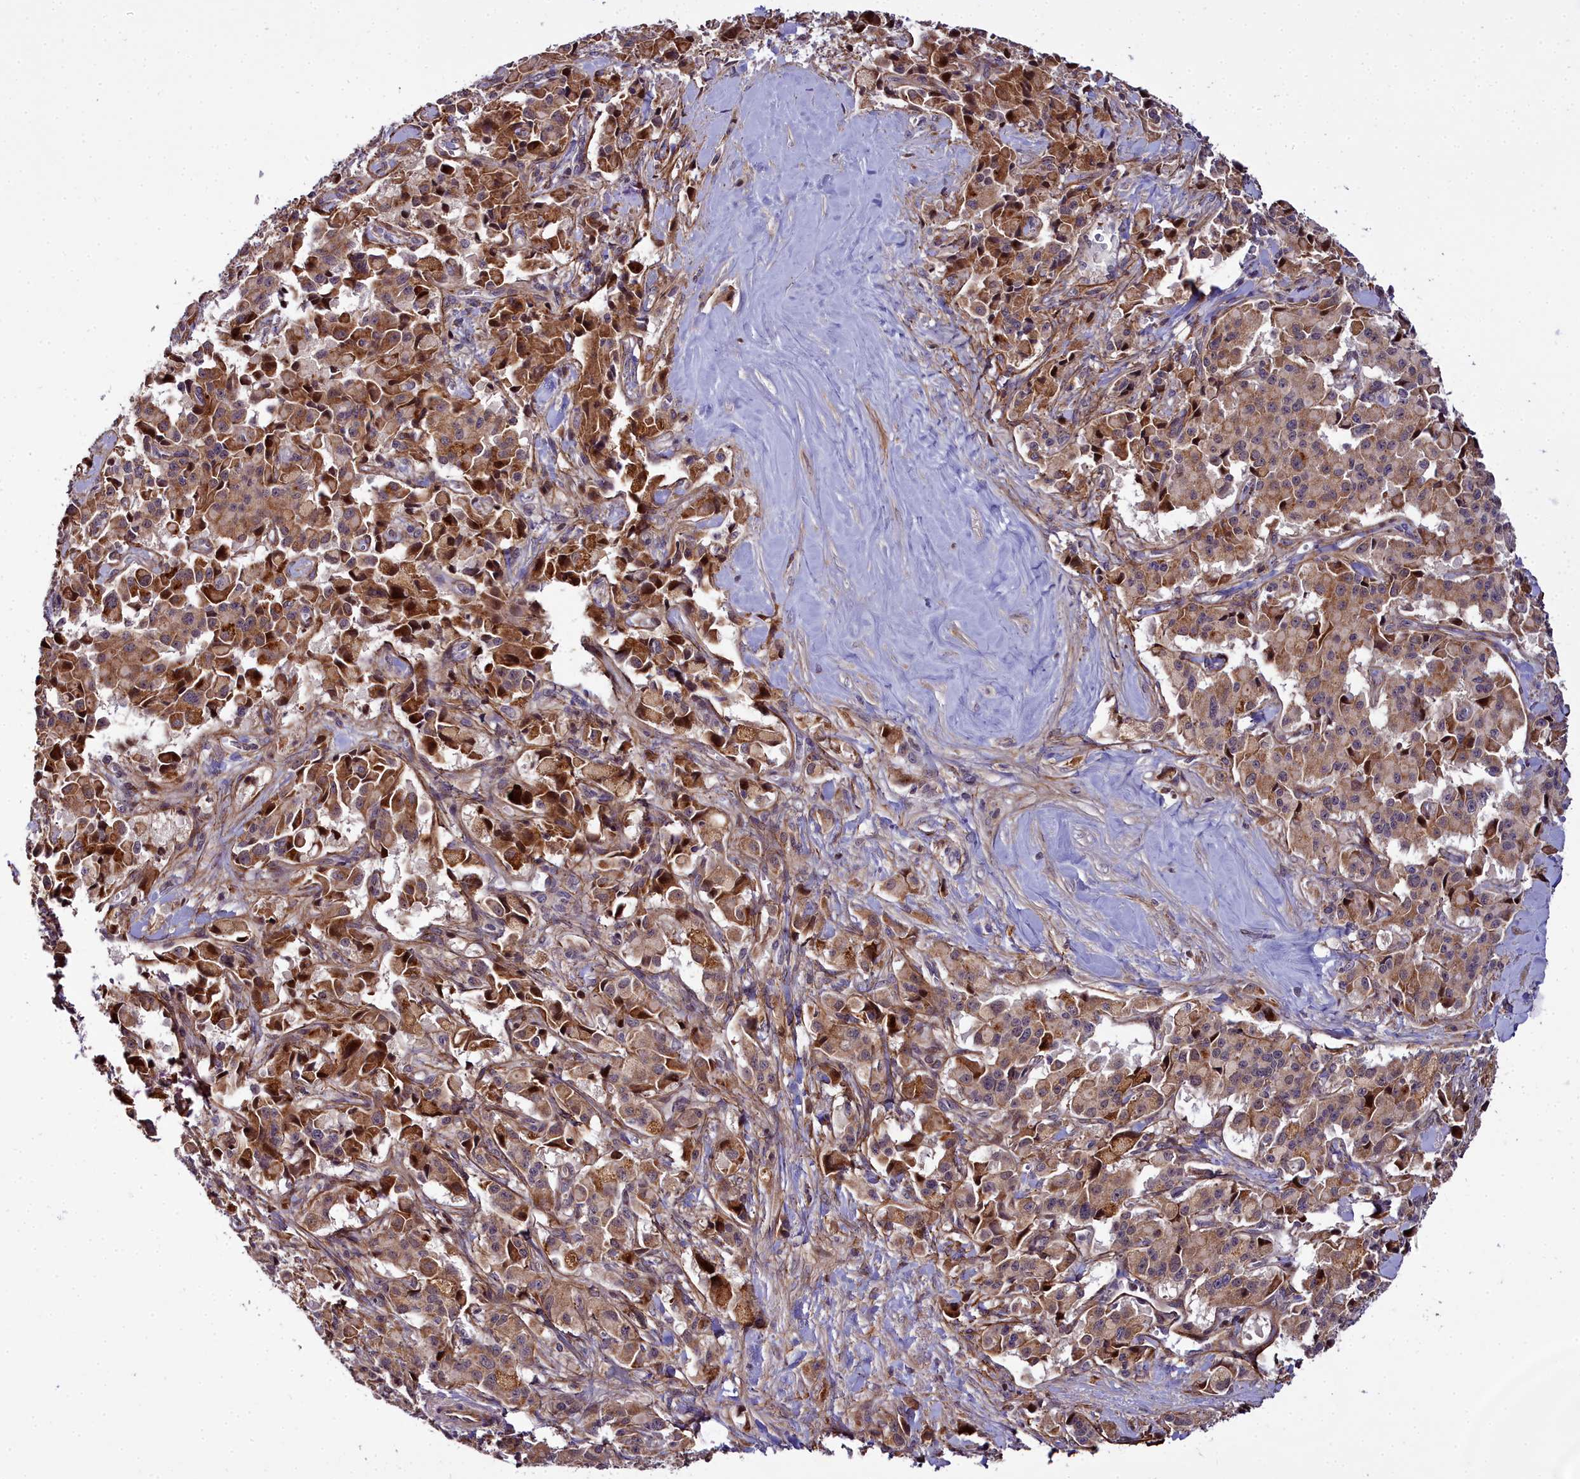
{"staining": {"intensity": "moderate", "quantity": ">75%", "location": "cytoplasmic/membranous"}, "tissue": "pancreatic cancer", "cell_type": "Tumor cells", "image_type": "cancer", "snomed": [{"axis": "morphology", "description": "Adenocarcinoma, NOS"}, {"axis": "topography", "description": "Pancreas"}], "caption": "DAB immunohistochemical staining of human pancreatic cancer shows moderate cytoplasmic/membranous protein positivity in about >75% of tumor cells.", "gene": "MRPS11", "patient": {"sex": "male", "age": 65}}